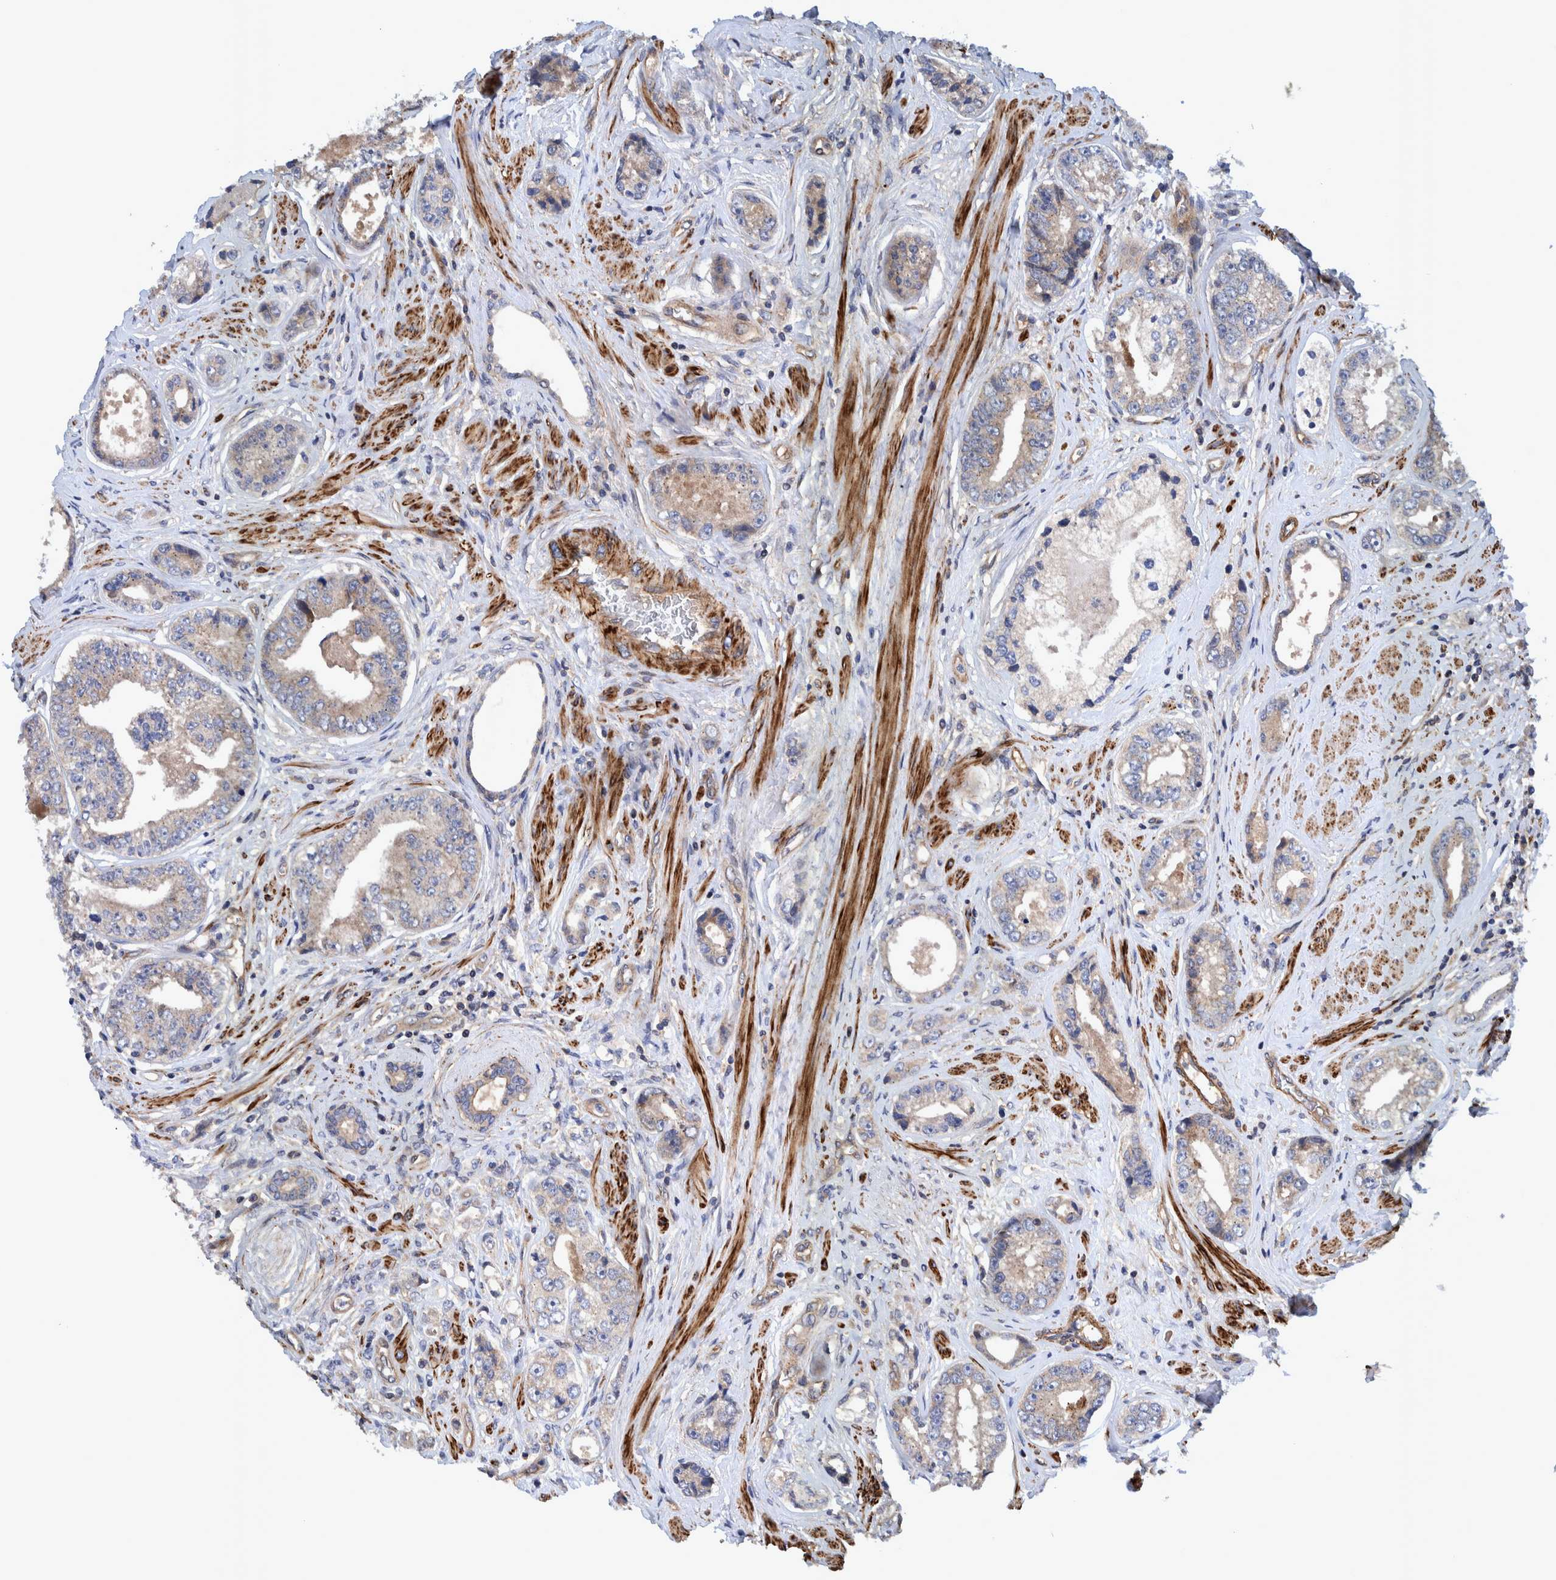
{"staining": {"intensity": "weak", "quantity": ">75%", "location": "cytoplasmic/membranous"}, "tissue": "prostate cancer", "cell_type": "Tumor cells", "image_type": "cancer", "snomed": [{"axis": "morphology", "description": "Adenocarcinoma, High grade"}, {"axis": "topography", "description": "Prostate"}], "caption": "The micrograph displays staining of prostate high-grade adenocarcinoma, revealing weak cytoplasmic/membranous protein expression (brown color) within tumor cells.", "gene": "GRPEL2", "patient": {"sex": "male", "age": 61}}